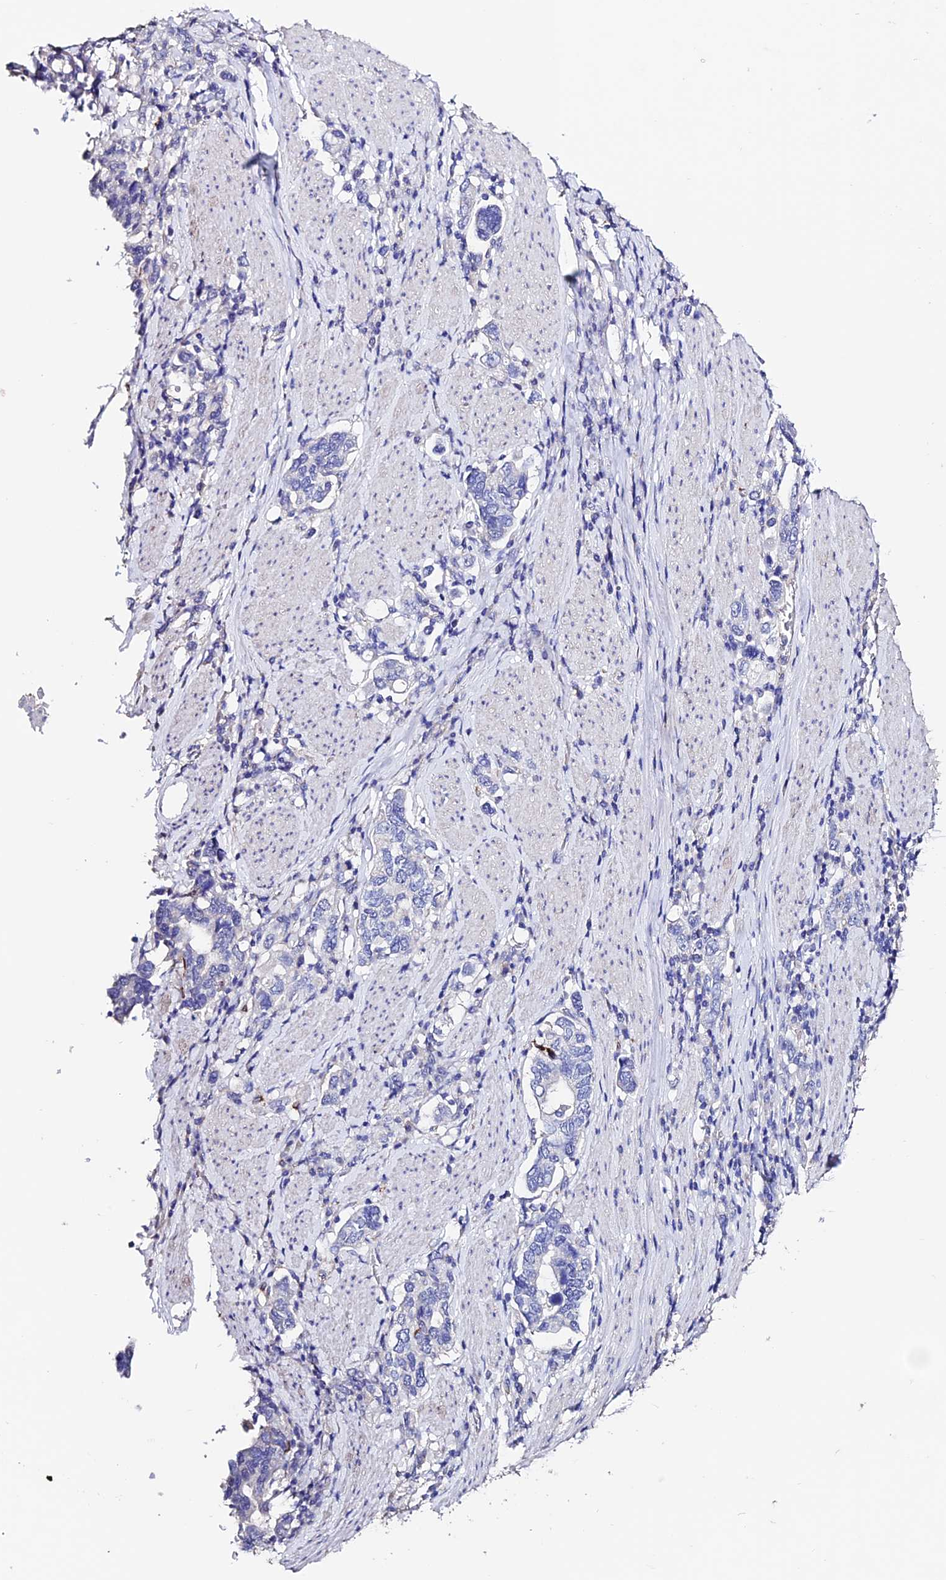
{"staining": {"intensity": "negative", "quantity": "none", "location": "none"}, "tissue": "stomach cancer", "cell_type": "Tumor cells", "image_type": "cancer", "snomed": [{"axis": "morphology", "description": "Adenocarcinoma, NOS"}, {"axis": "topography", "description": "Stomach, upper"}, {"axis": "topography", "description": "Stomach"}], "caption": "A high-resolution histopathology image shows IHC staining of stomach adenocarcinoma, which demonstrates no significant positivity in tumor cells.", "gene": "ESM1", "patient": {"sex": "male", "age": 62}}